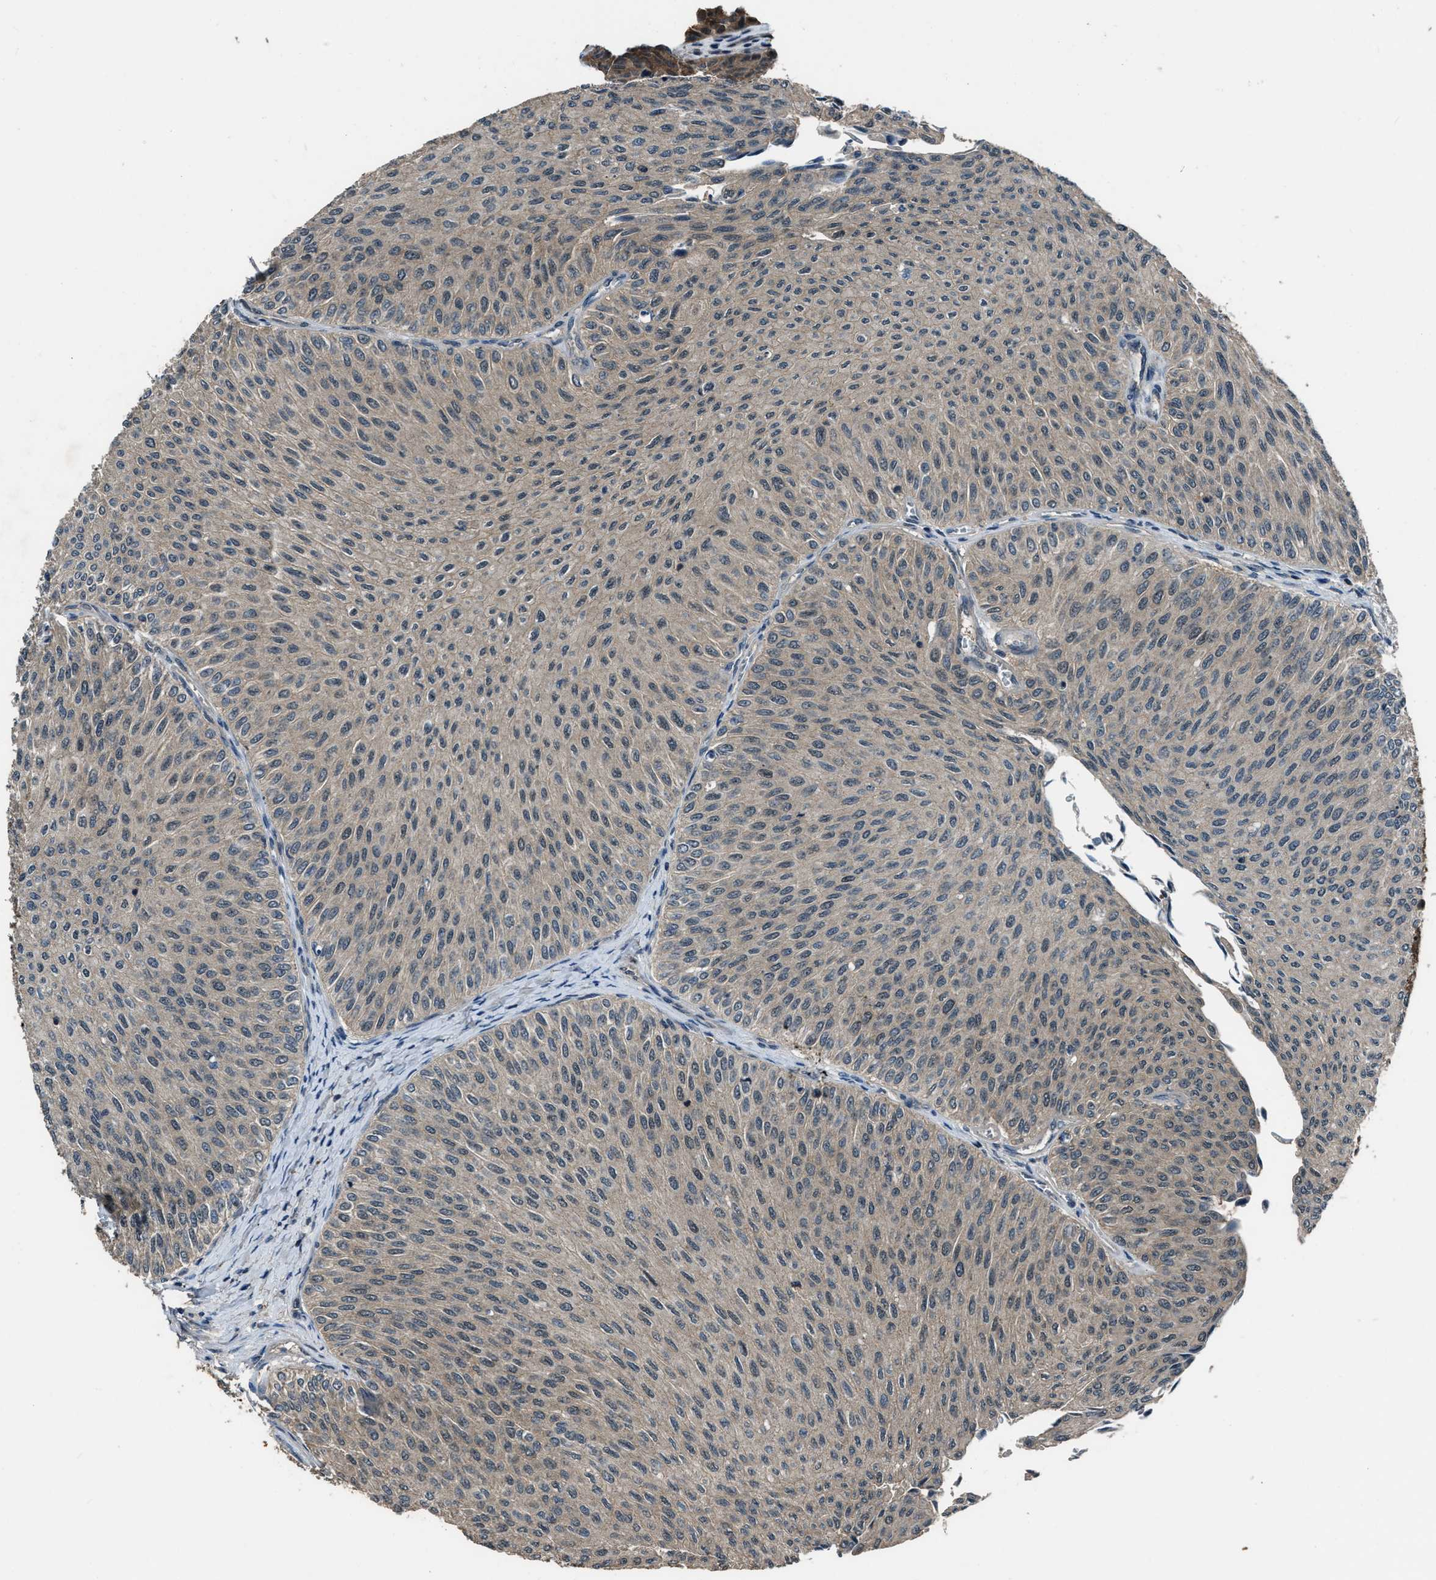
{"staining": {"intensity": "weak", "quantity": "25%-75%", "location": "cytoplasmic/membranous"}, "tissue": "urothelial cancer", "cell_type": "Tumor cells", "image_type": "cancer", "snomed": [{"axis": "morphology", "description": "Urothelial carcinoma, Low grade"}, {"axis": "topography", "description": "Urinary bladder"}], "caption": "Tumor cells show weak cytoplasmic/membranous staining in approximately 25%-75% of cells in urothelial carcinoma (low-grade).", "gene": "NUDCD3", "patient": {"sex": "male", "age": 78}}